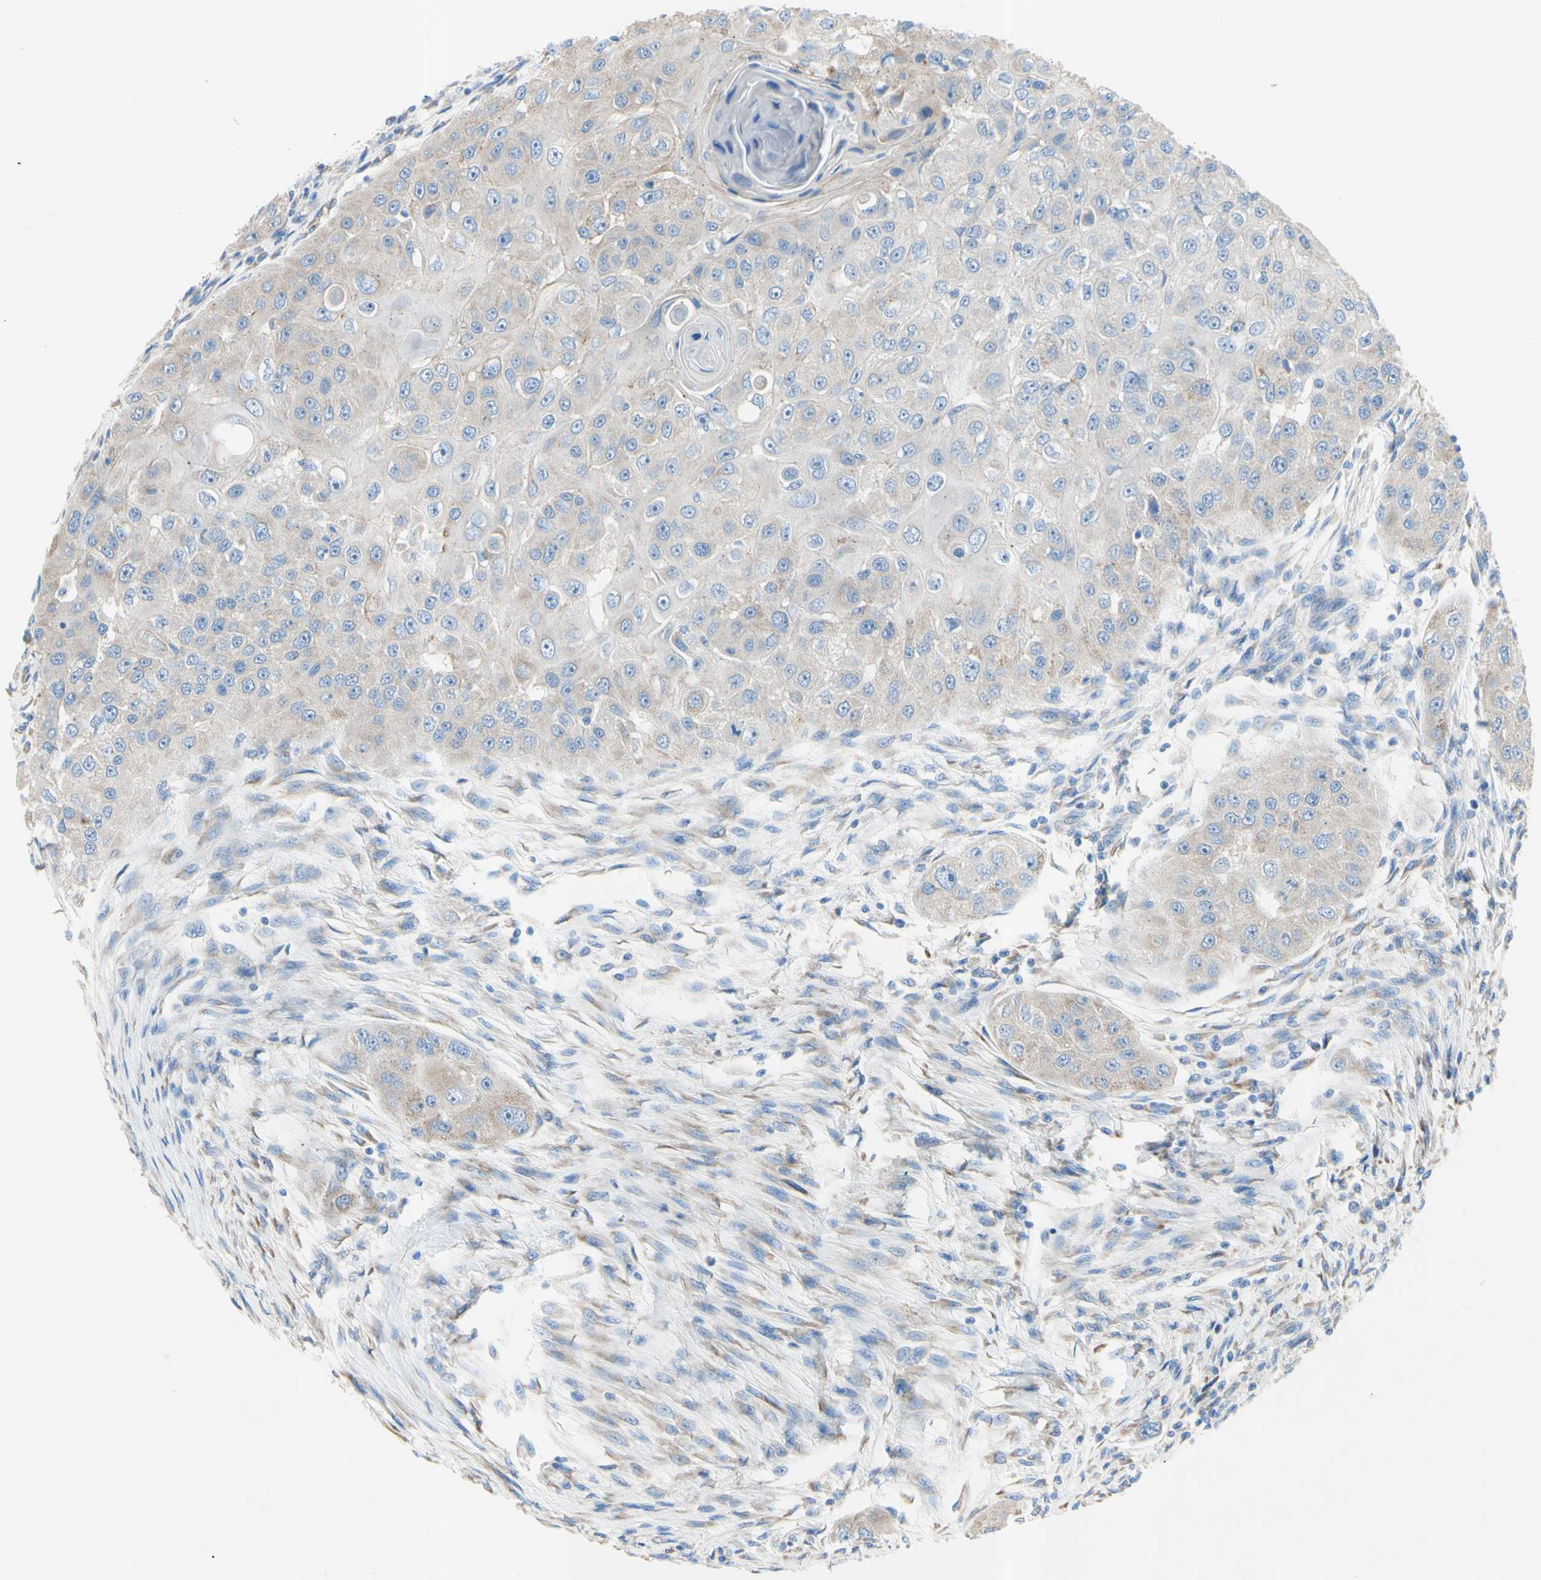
{"staining": {"intensity": "weak", "quantity": "<25%", "location": "cytoplasmic/membranous"}, "tissue": "head and neck cancer", "cell_type": "Tumor cells", "image_type": "cancer", "snomed": [{"axis": "morphology", "description": "Normal tissue, NOS"}, {"axis": "morphology", "description": "Squamous cell carcinoma, NOS"}, {"axis": "topography", "description": "Skeletal muscle"}, {"axis": "topography", "description": "Head-Neck"}], "caption": "The histopathology image demonstrates no significant staining in tumor cells of squamous cell carcinoma (head and neck). (Stains: DAB IHC with hematoxylin counter stain, Microscopy: brightfield microscopy at high magnification).", "gene": "TMIGD2", "patient": {"sex": "male", "age": 51}}